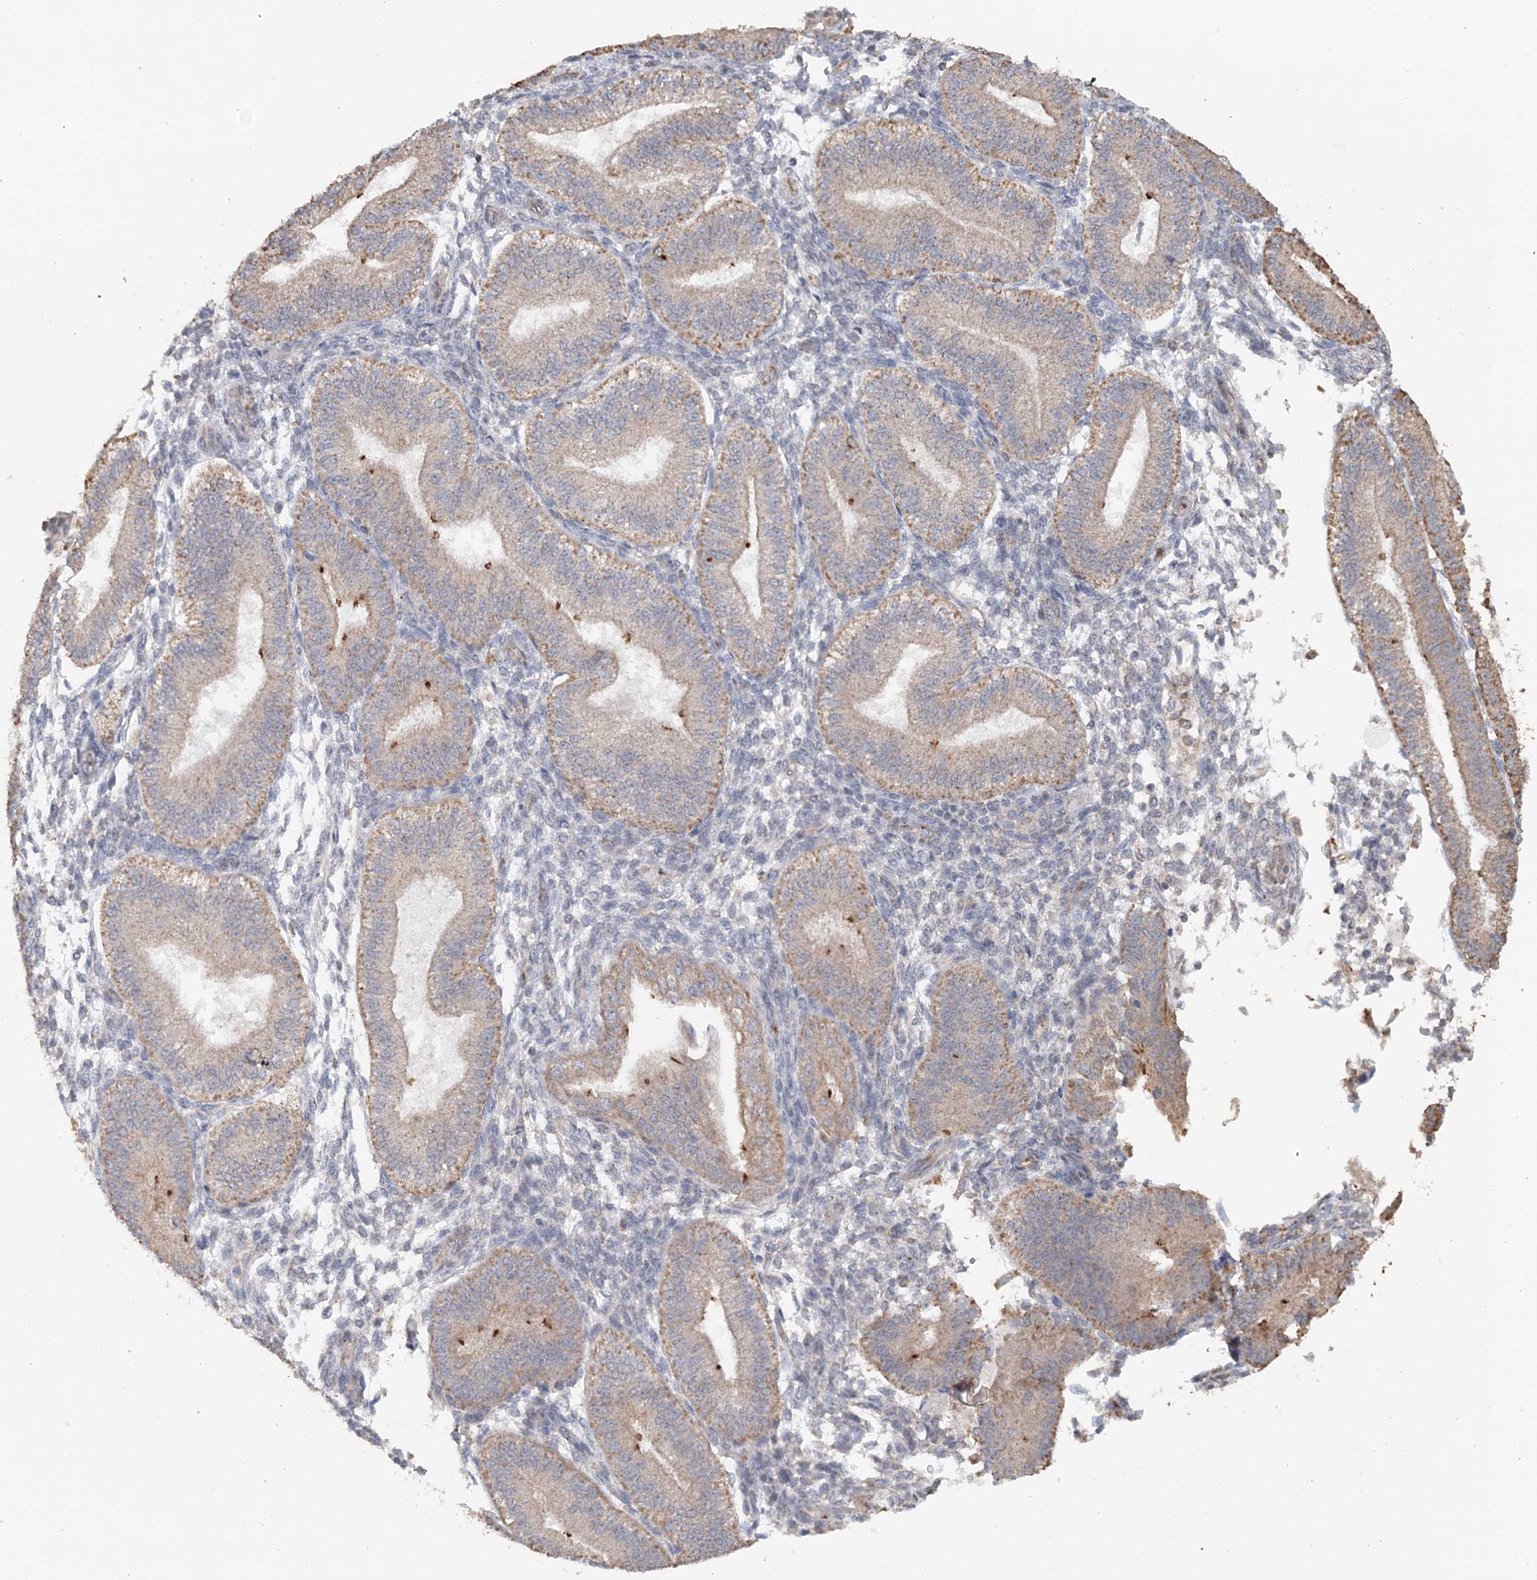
{"staining": {"intensity": "negative", "quantity": "none", "location": "none"}, "tissue": "endometrium", "cell_type": "Cells in endometrial stroma", "image_type": "normal", "snomed": [{"axis": "morphology", "description": "Normal tissue, NOS"}, {"axis": "topography", "description": "Endometrium"}], "caption": "Immunohistochemistry micrograph of normal endometrium: endometrium stained with DAB displays no significant protein staining in cells in endometrial stroma. (Brightfield microscopy of DAB immunohistochemistry (IHC) at high magnification).", "gene": "FBXO38", "patient": {"sex": "female", "age": 39}}